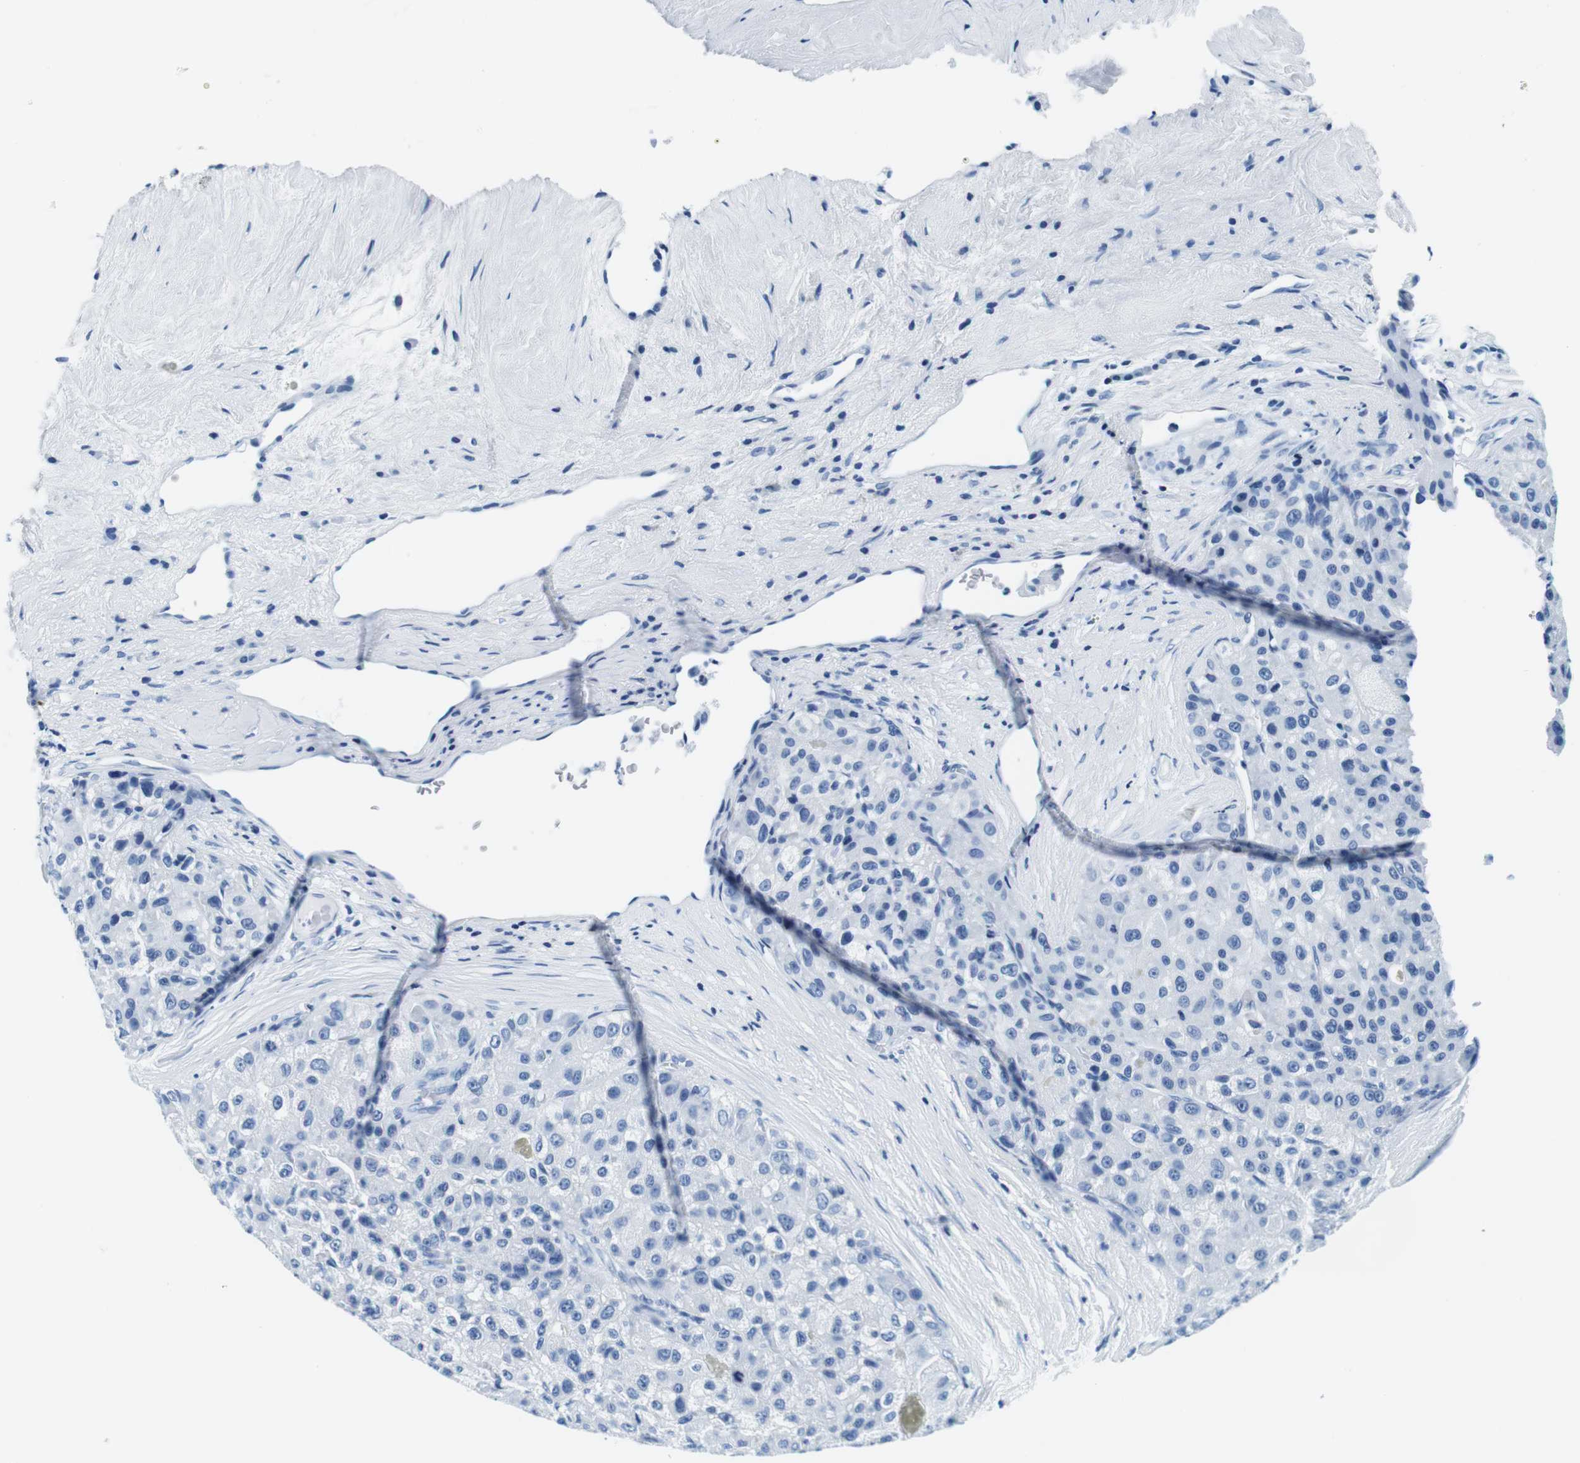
{"staining": {"intensity": "negative", "quantity": "none", "location": "none"}, "tissue": "liver cancer", "cell_type": "Tumor cells", "image_type": "cancer", "snomed": [{"axis": "morphology", "description": "Carcinoma, Hepatocellular, NOS"}, {"axis": "topography", "description": "Liver"}], "caption": "Immunohistochemistry photomicrograph of neoplastic tissue: human hepatocellular carcinoma (liver) stained with DAB exhibits no significant protein positivity in tumor cells.", "gene": "ELANE", "patient": {"sex": "male", "age": 80}}